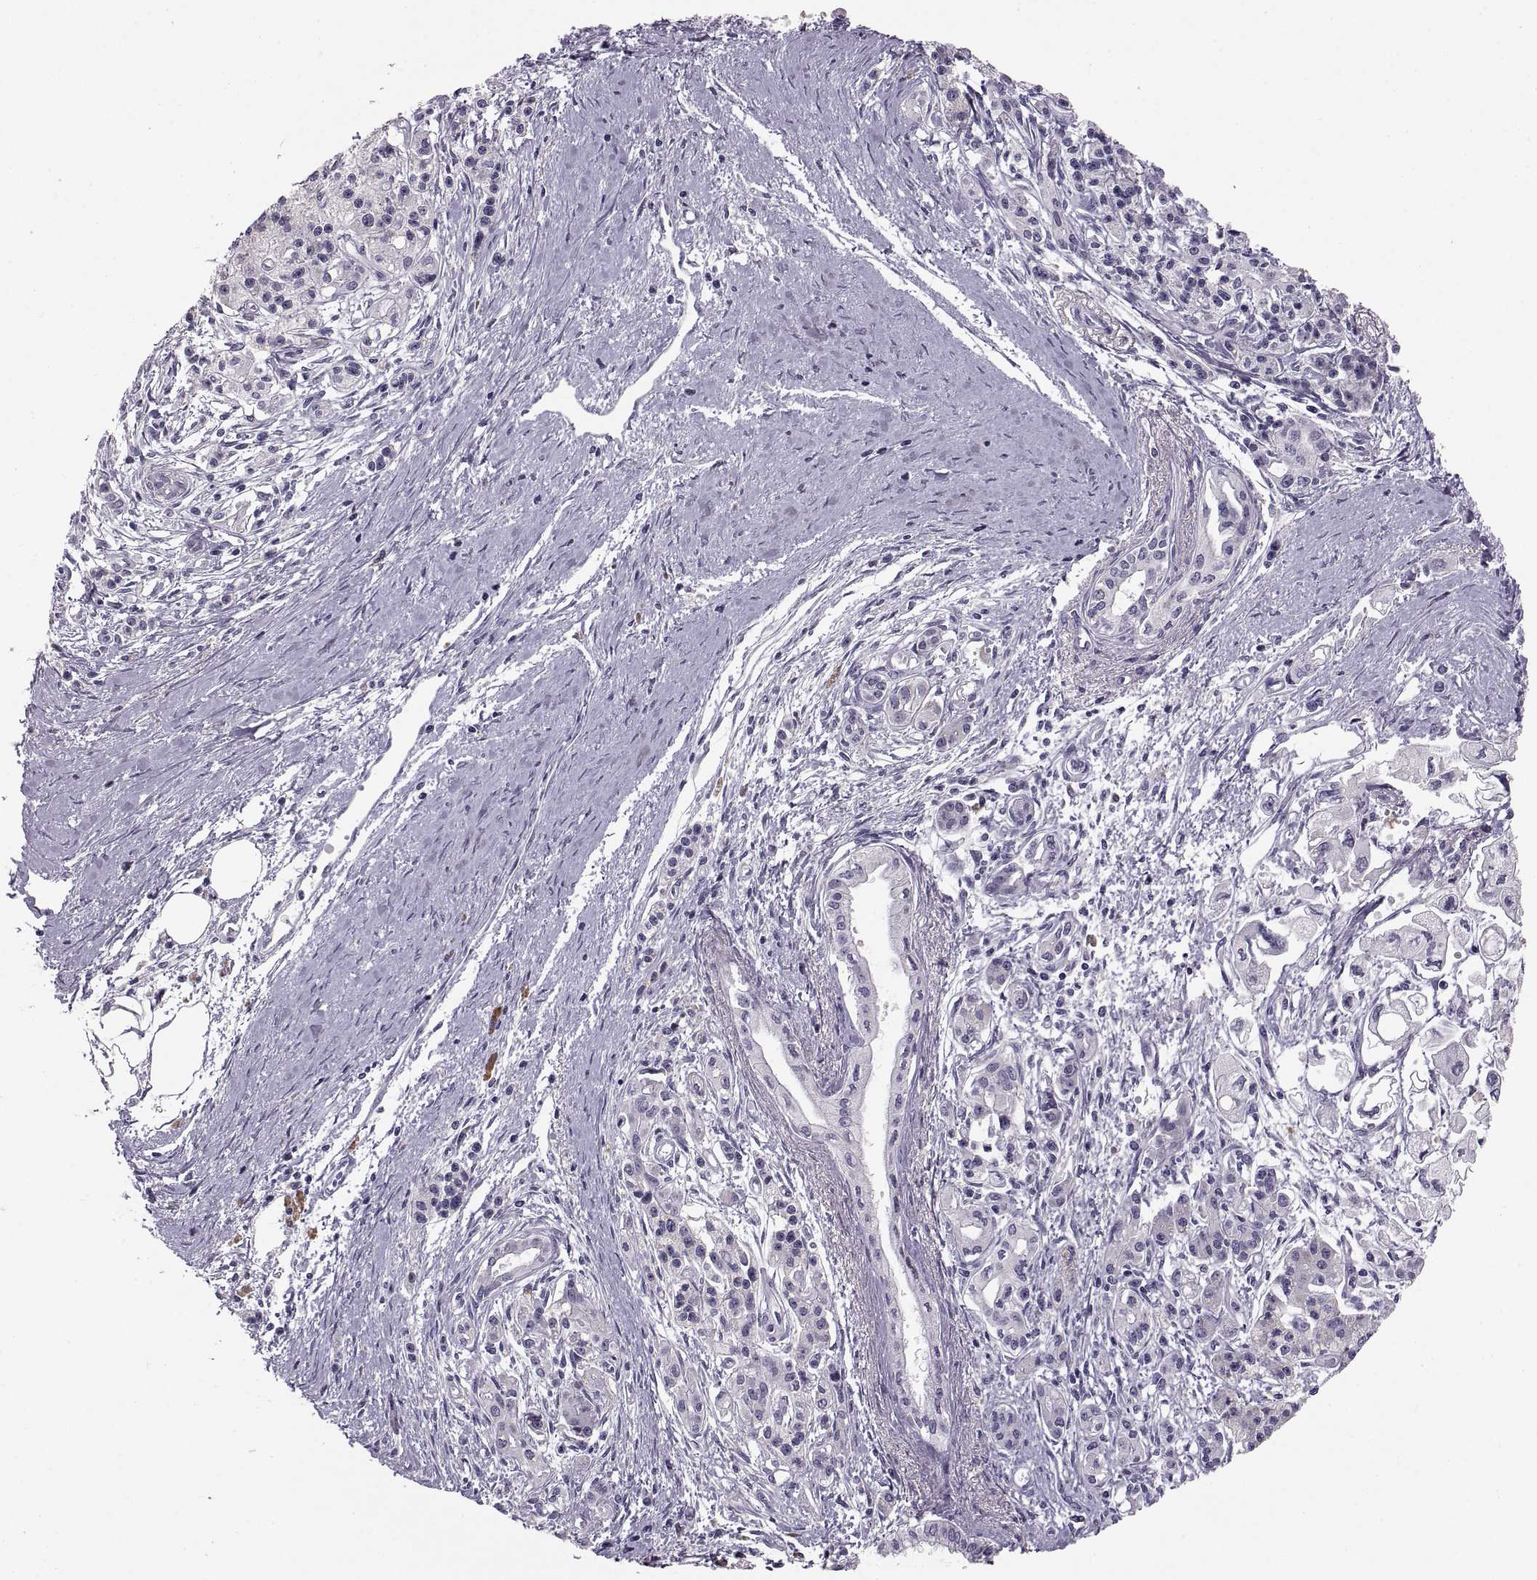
{"staining": {"intensity": "negative", "quantity": "none", "location": "none"}, "tissue": "pancreatic cancer", "cell_type": "Tumor cells", "image_type": "cancer", "snomed": [{"axis": "morphology", "description": "Adenocarcinoma, NOS"}, {"axis": "topography", "description": "Pancreas"}], "caption": "There is no significant positivity in tumor cells of adenocarcinoma (pancreatic).", "gene": "MAGEB18", "patient": {"sex": "male", "age": 70}}